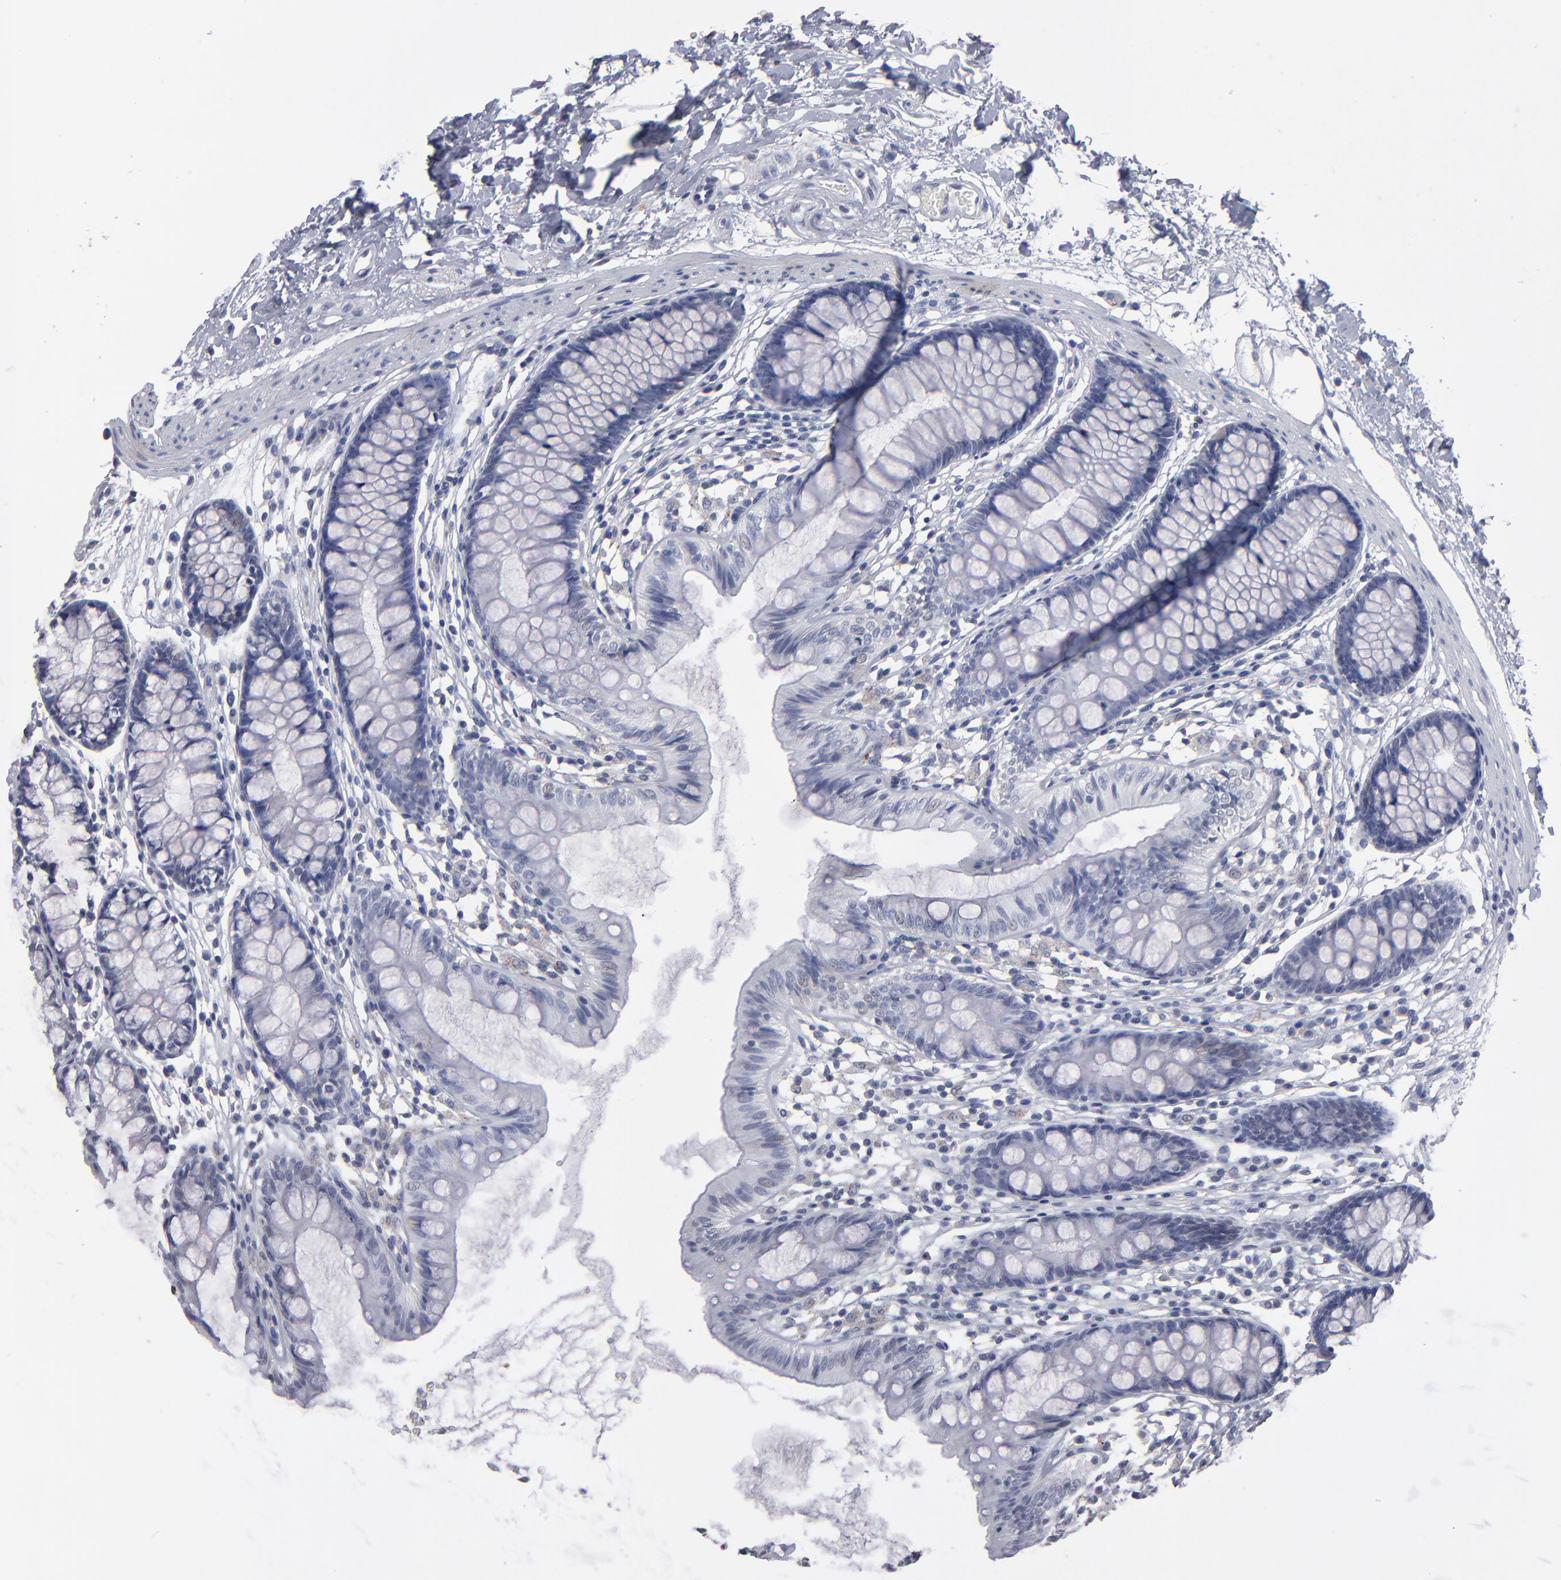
{"staining": {"intensity": "negative", "quantity": "none", "location": "none"}, "tissue": "colon", "cell_type": "Endothelial cells", "image_type": "normal", "snomed": [{"axis": "morphology", "description": "Normal tissue, NOS"}, {"axis": "topography", "description": "Colon"}], "caption": "Colon stained for a protein using immunohistochemistry (IHC) displays no staining endothelial cells.", "gene": "RPH3A", "patient": {"sex": "female", "age": 52}}